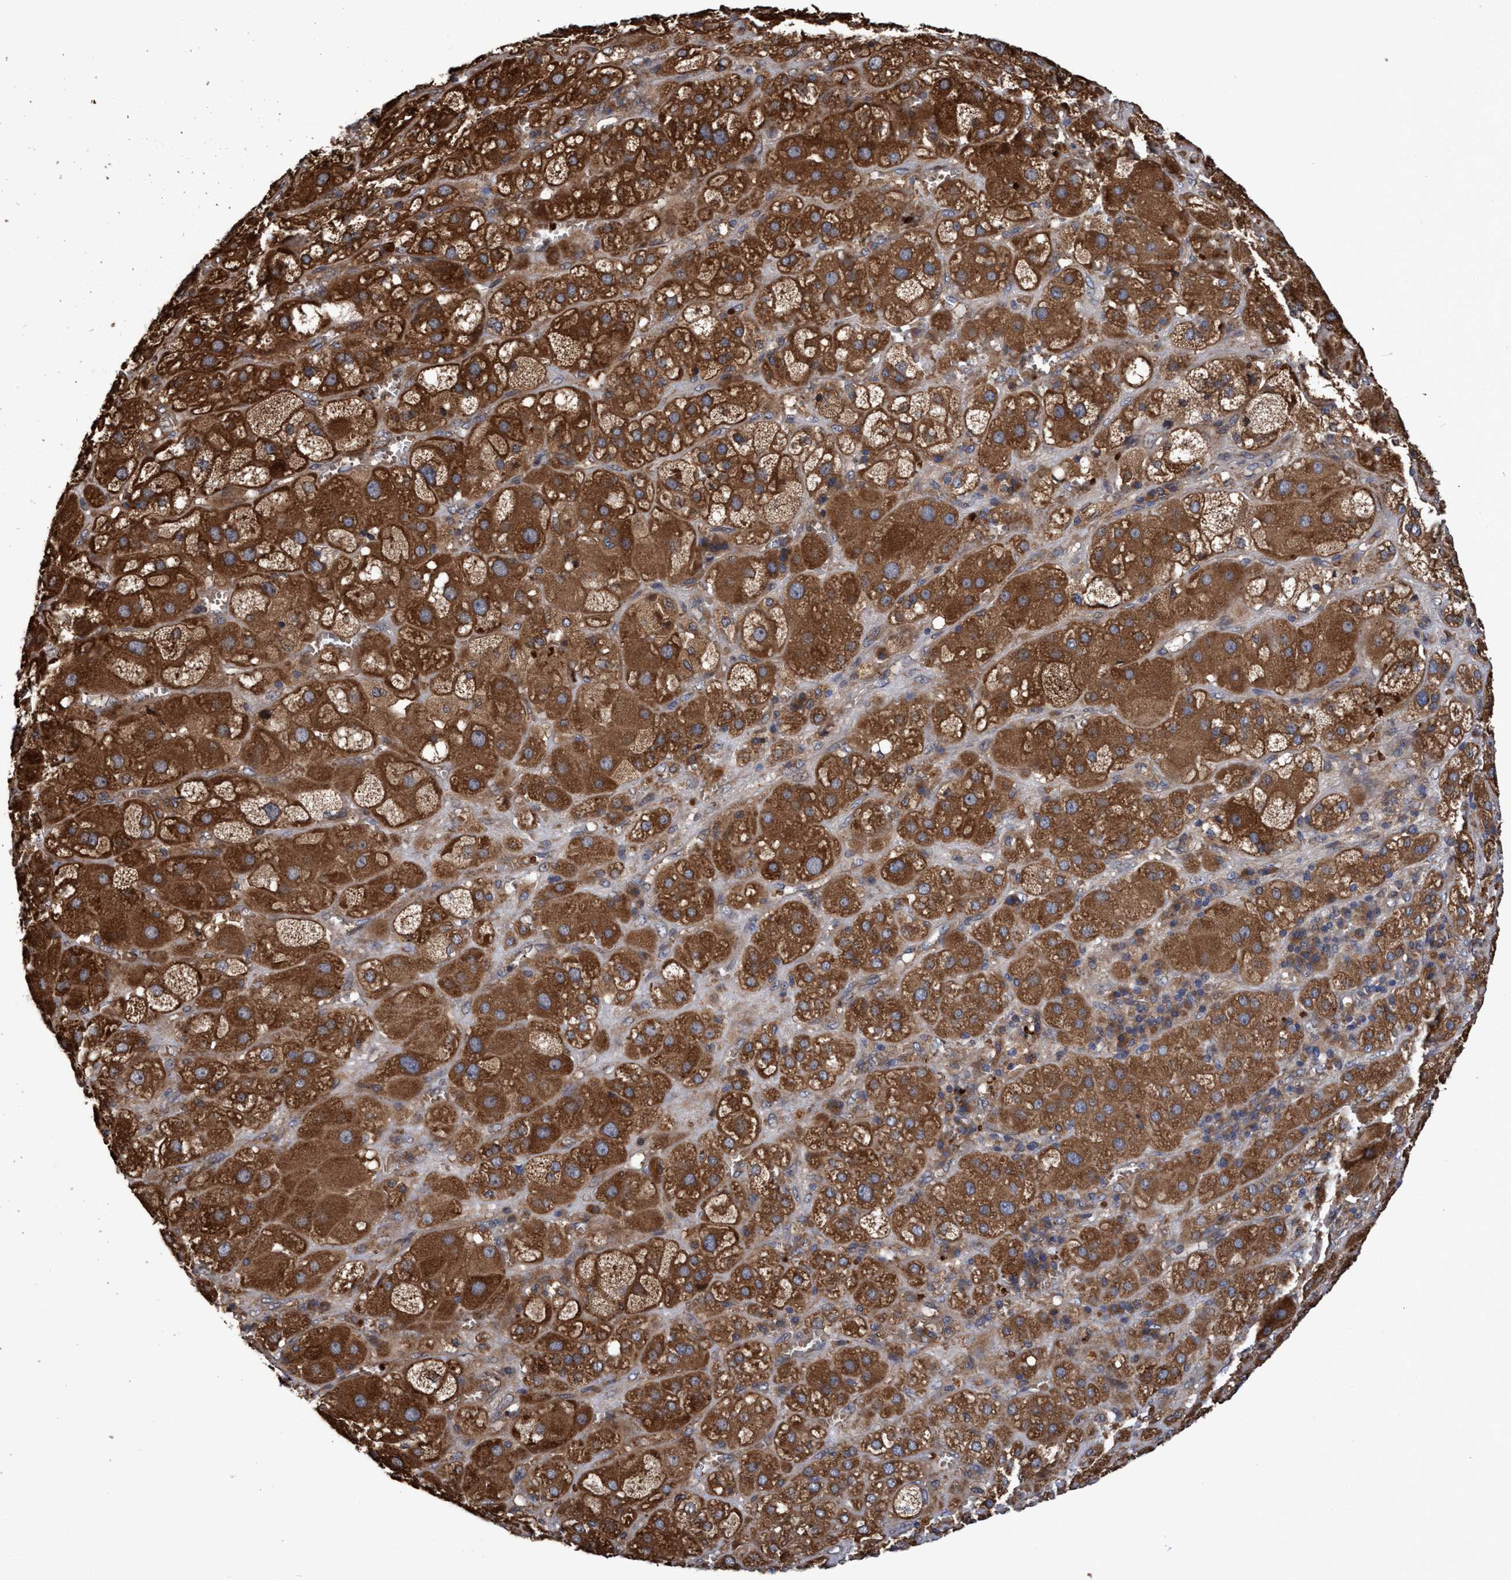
{"staining": {"intensity": "strong", "quantity": ">75%", "location": "cytoplasmic/membranous"}, "tissue": "adrenal gland", "cell_type": "Glandular cells", "image_type": "normal", "snomed": [{"axis": "morphology", "description": "Normal tissue, NOS"}, {"axis": "topography", "description": "Adrenal gland"}], "caption": "DAB (3,3'-diaminobenzidine) immunohistochemical staining of unremarkable adrenal gland reveals strong cytoplasmic/membranous protein expression in about >75% of glandular cells.", "gene": "CHMP6", "patient": {"sex": "female", "age": 47}}